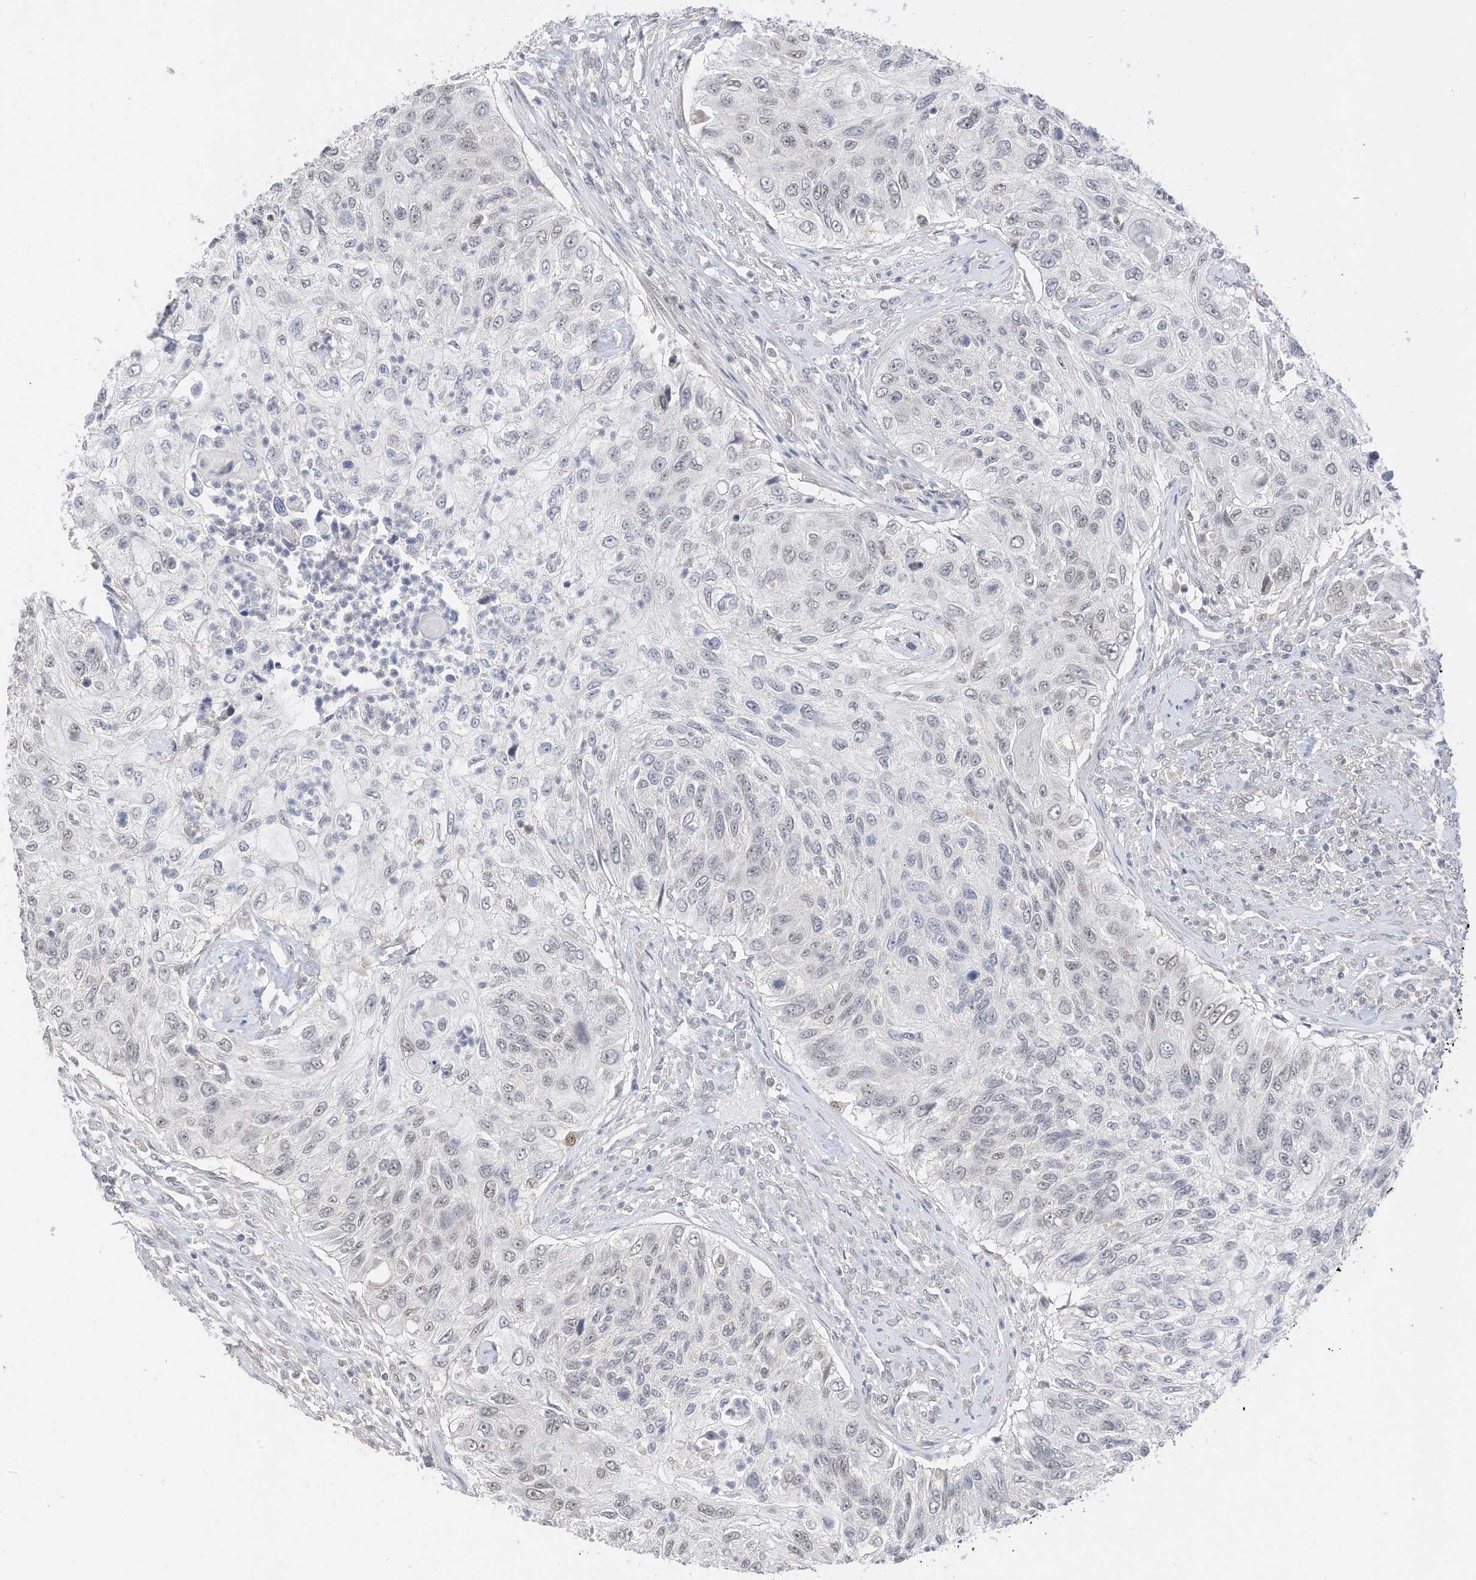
{"staining": {"intensity": "negative", "quantity": "none", "location": "none"}, "tissue": "urothelial cancer", "cell_type": "Tumor cells", "image_type": "cancer", "snomed": [{"axis": "morphology", "description": "Urothelial carcinoma, High grade"}, {"axis": "topography", "description": "Urinary bladder"}], "caption": "Immunohistochemistry (IHC) image of human urothelial carcinoma (high-grade) stained for a protein (brown), which demonstrates no staining in tumor cells. (DAB (3,3'-diaminobenzidine) immunohistochemistry visualized using brightfield microscopy, high magnification).", "gene": "OGT", "patient": {"sex": "female", "age": 60}}